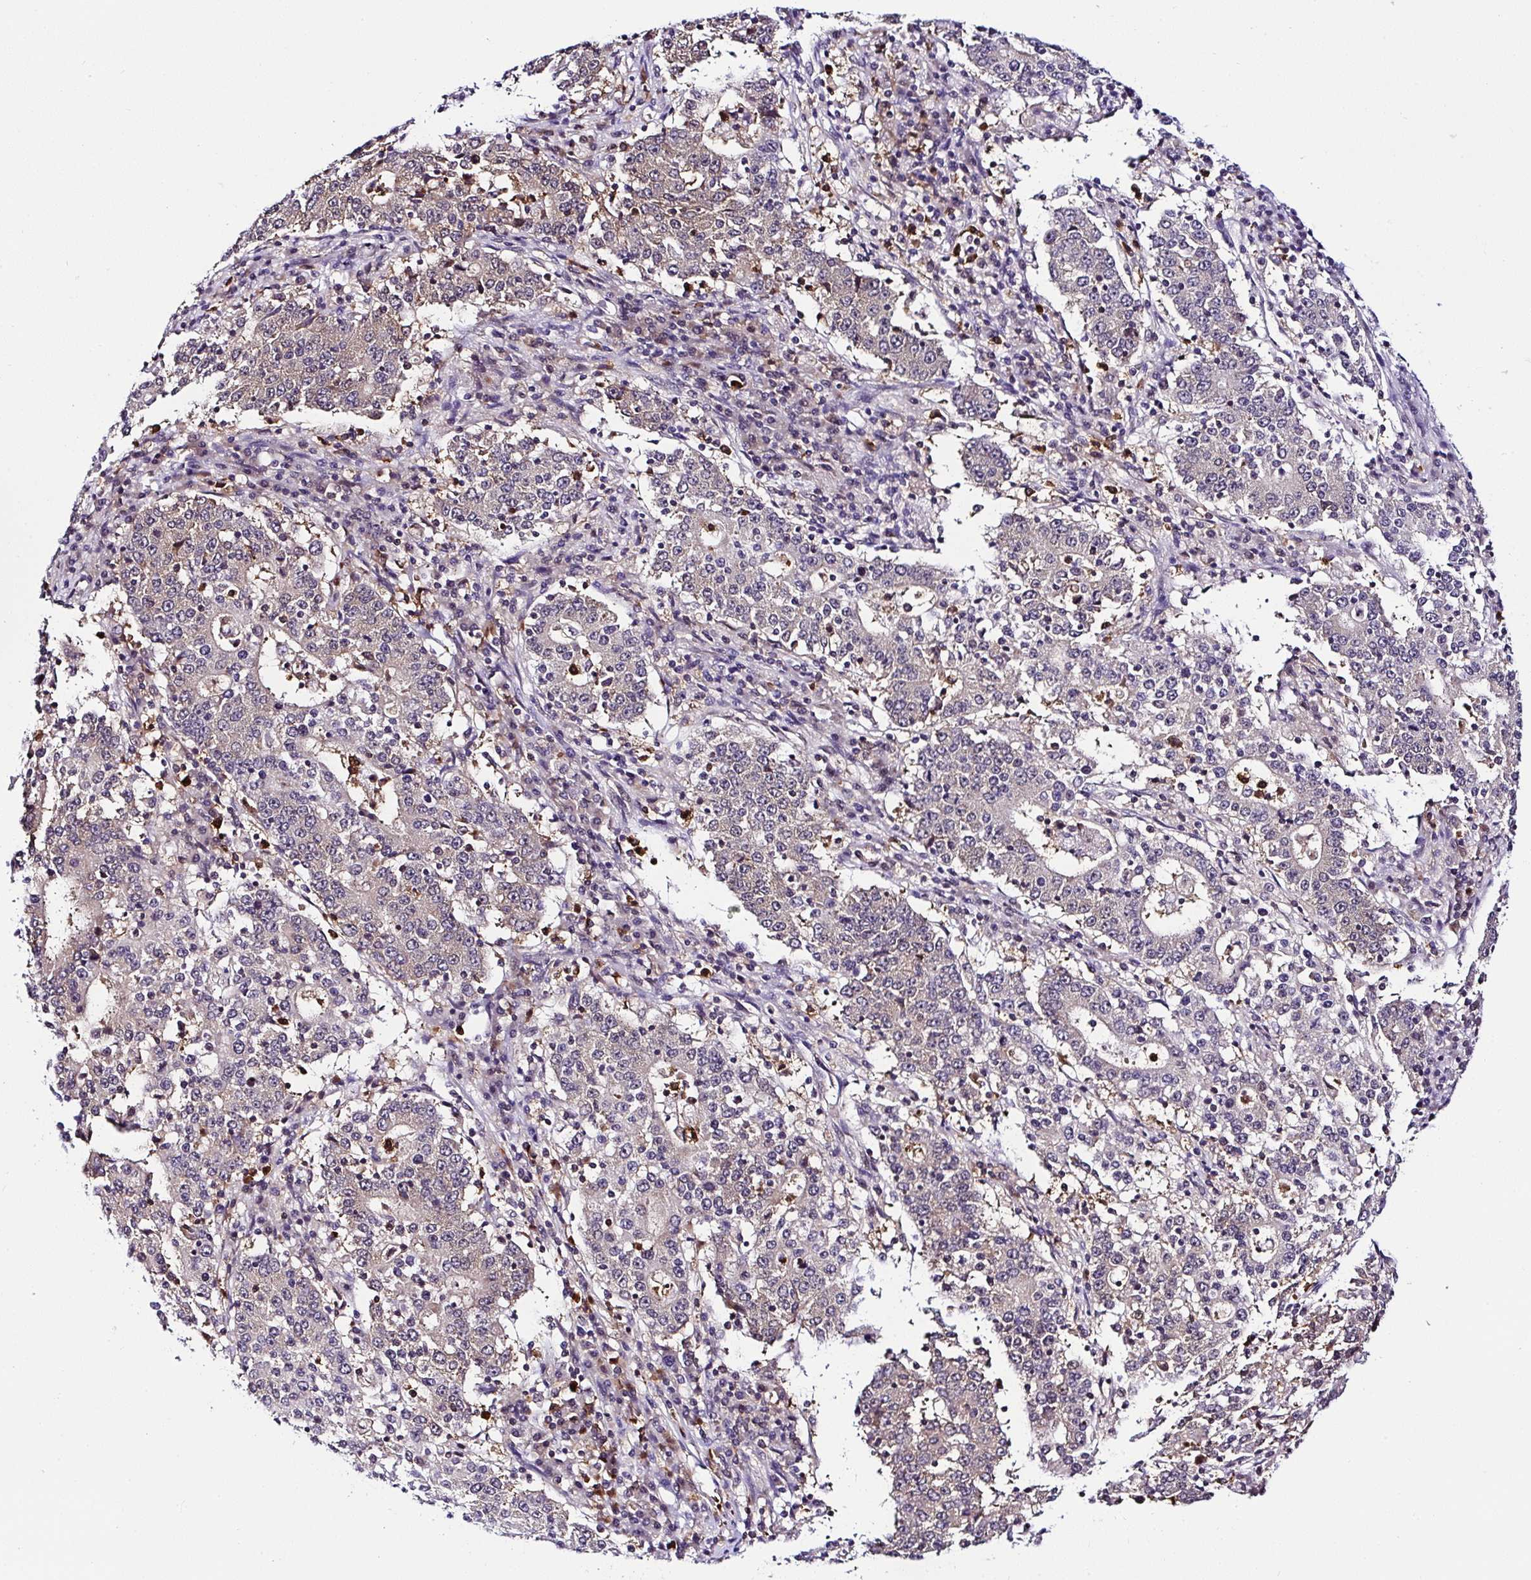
{"staining": {"intensity": "weak", "quantity": "<25%", "location": "cytoplasmic/membranous"}, "tissue": "stomach cancer", "cell_type": "Tumor cells", "image_type": "cancer", "snomed": [{"axis": "morphology", "description": "Adenocarcinoma, NOS"}, {"axis": "topography", "description": "Stomach"}], "caption": "There is no significant staining in tumor cells of stomach adenocarcinoma.", "gene": "PIN4", "patient": {"sex": "male", "age": 59}}